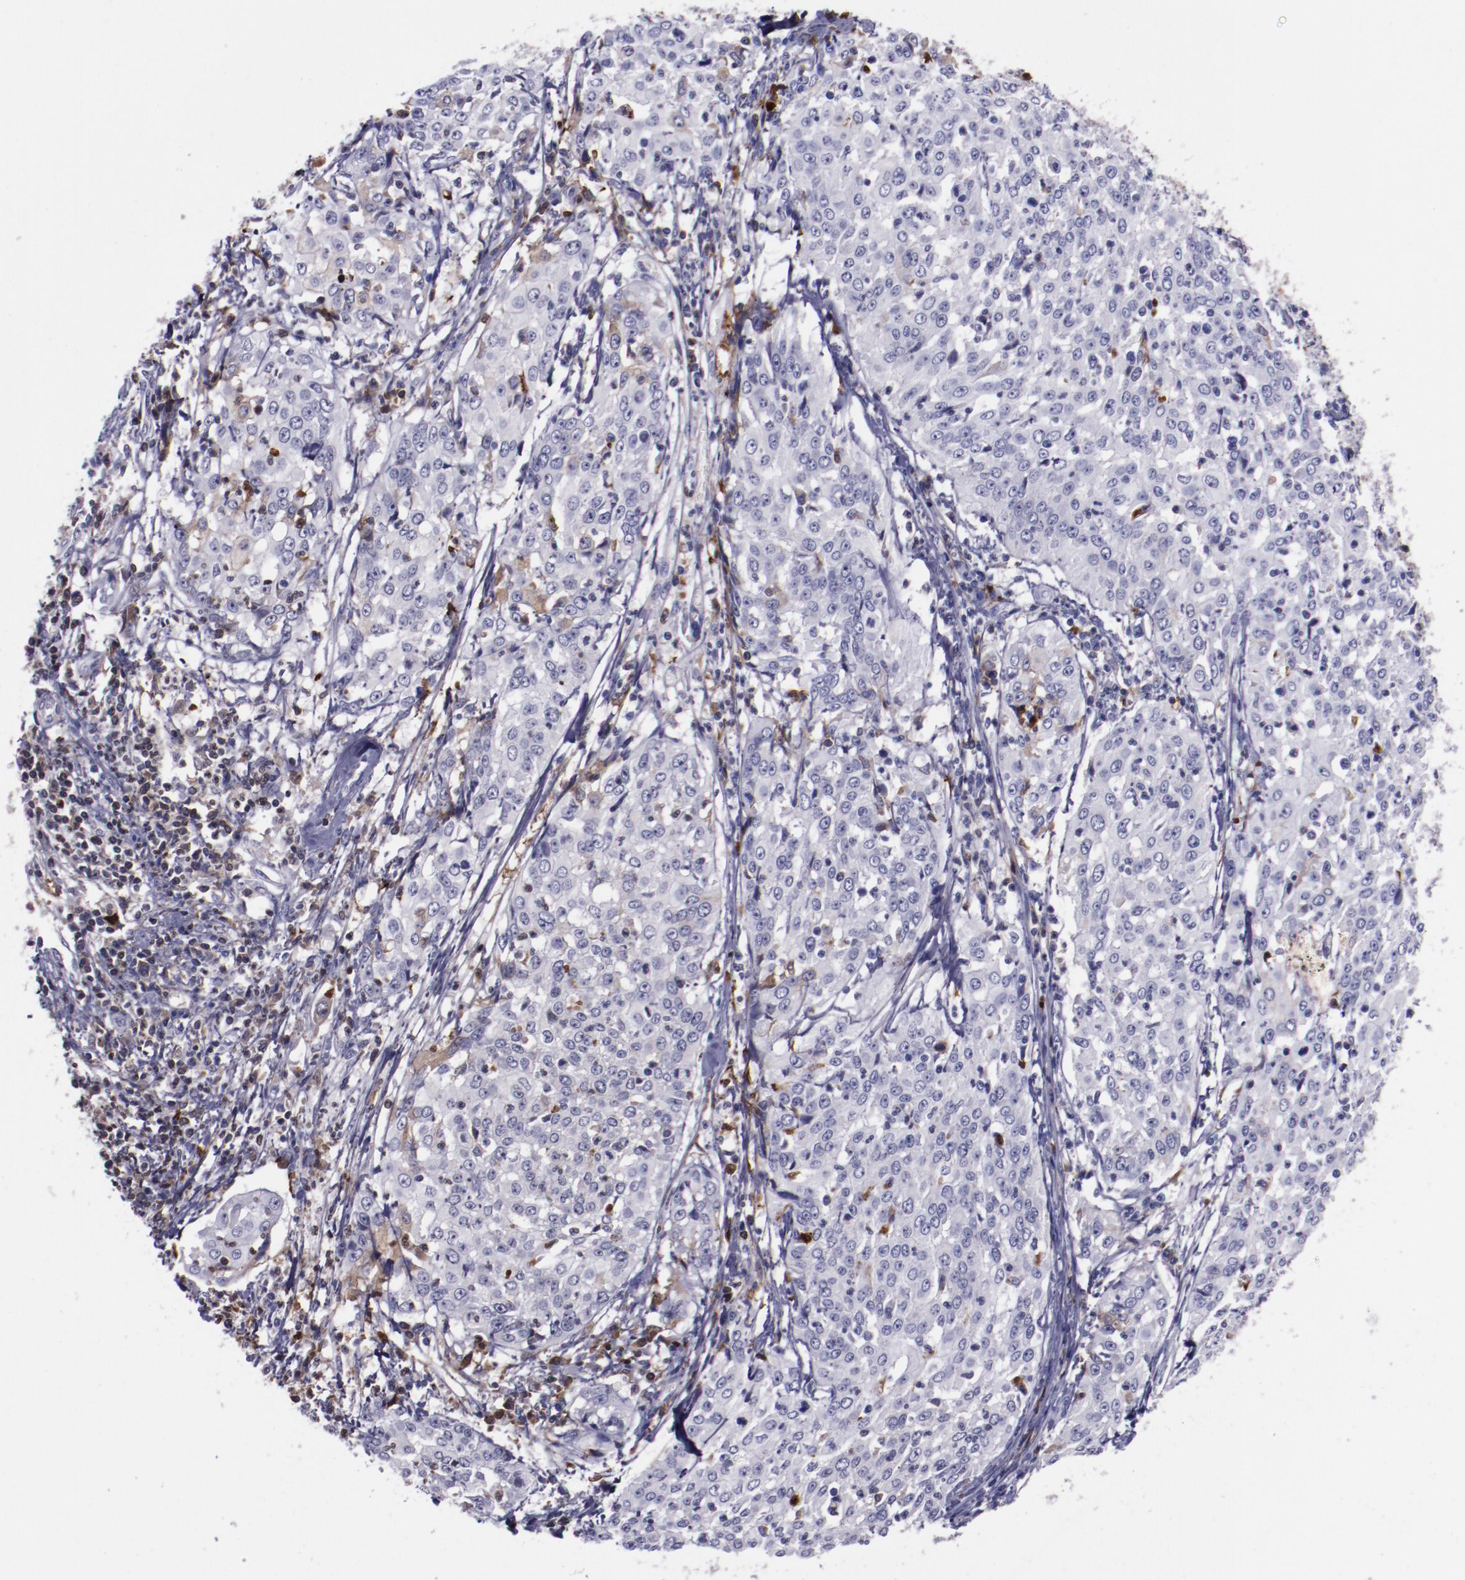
{"staining": {"intensity": "negative", "quantity": "none", "location": "none"}, "tissue": "cervical cancer", "cell_type": "Tumor cells", "image_type": "cancer", "snomed": [{"axis": "morphology", "description": "Squamous cell carcinoma, NOS"}, {"axis": "topography", "description": "Cervix"}], "caption": "Human cervical cancer (squamous cell carcinoma) stained for a protein using immunohistochemistry displays no expression in tumor cells.", "gene": "APOH", "patient": {"sex": "female", "age": 39}}